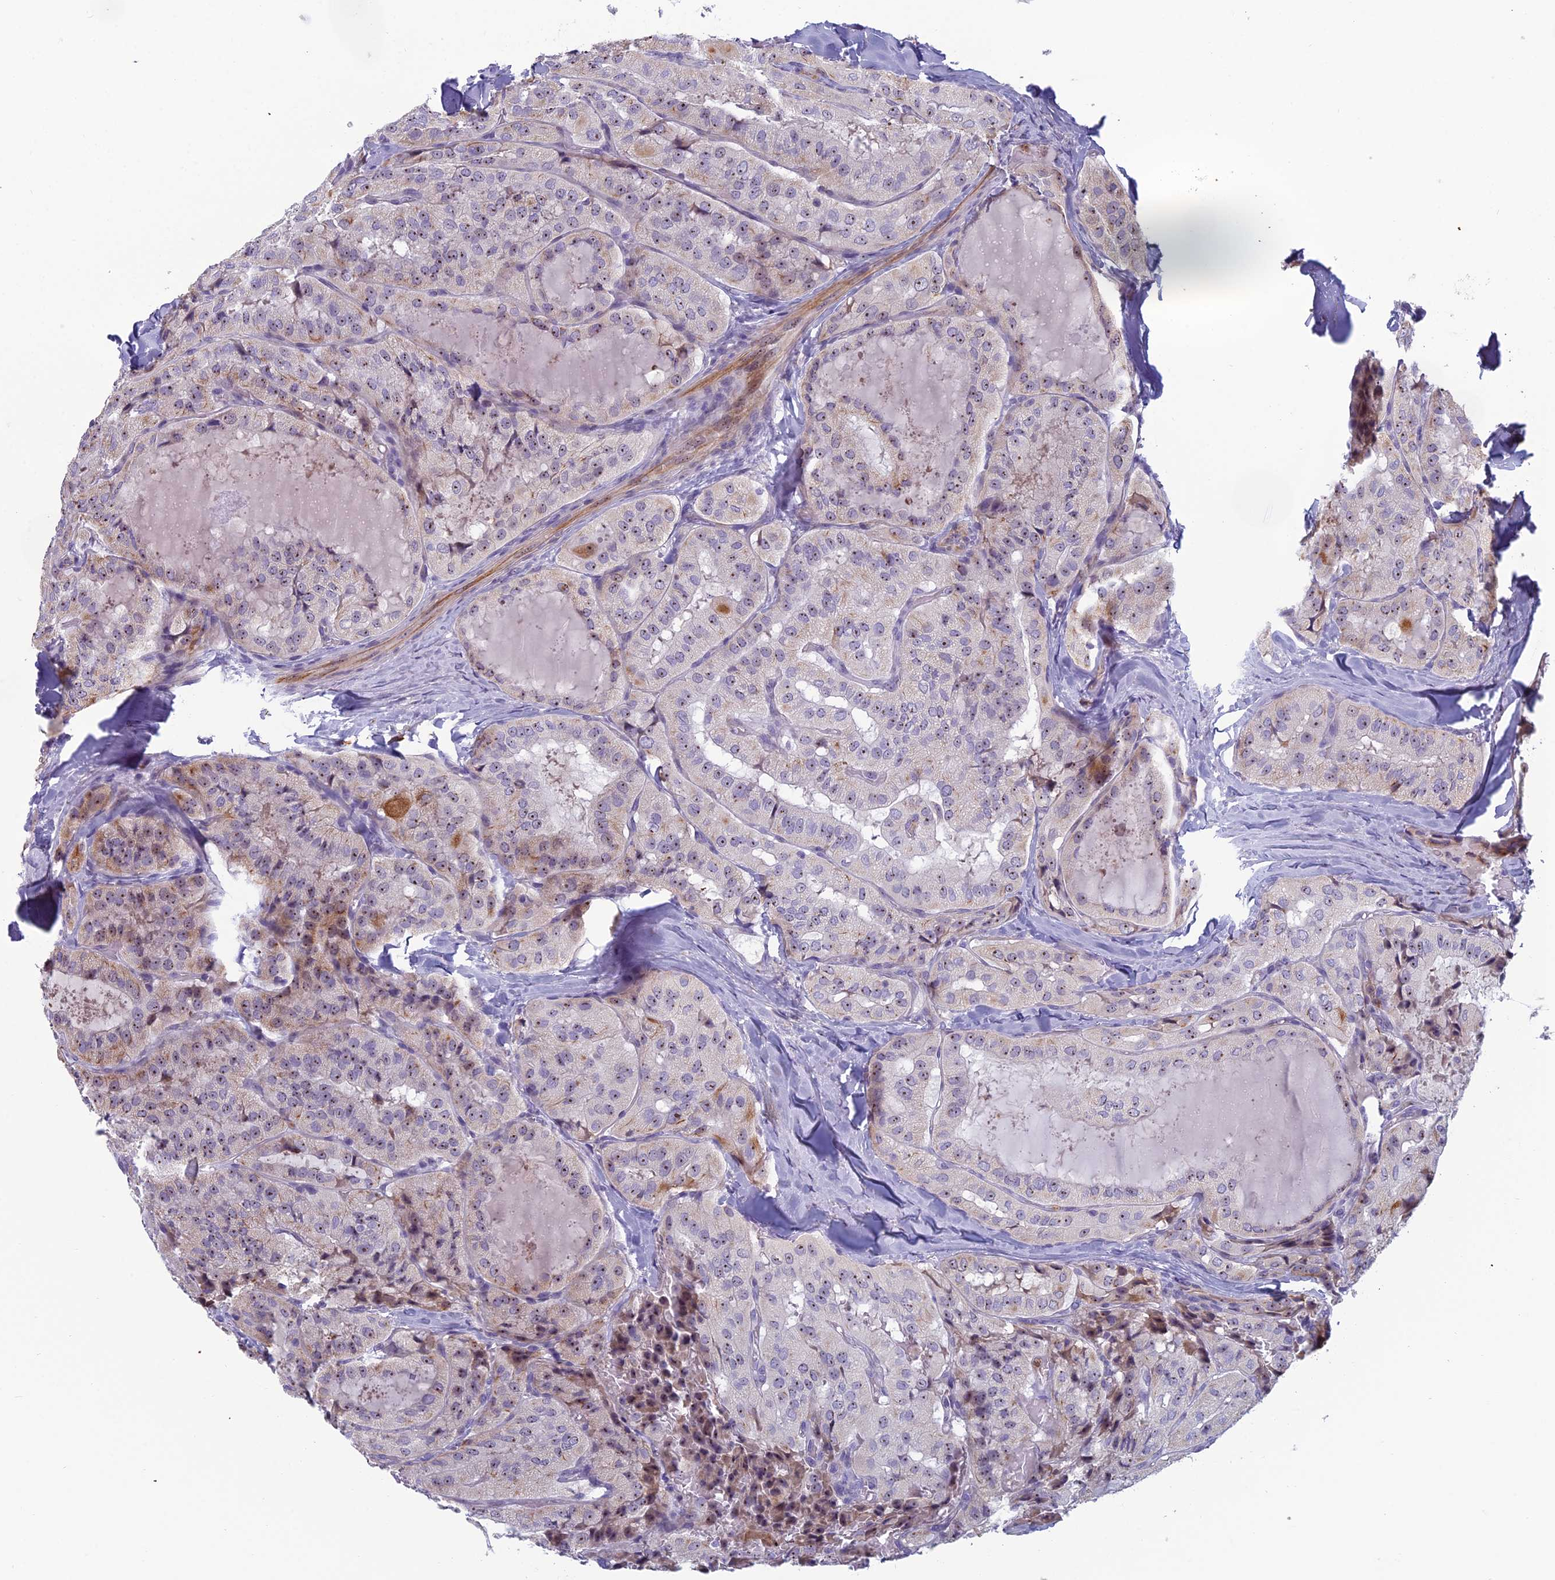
{"staining": {"intensity": "moderate", "quantity": ">75%", "location": "nuclear"}, "tissue": "thyroid cancer", "cell_type": "Tumor cells", "image_type": "cancer", "snomed": [{"axis": "morphology", "description": "Normal tissue, NOS"}, {"axis": "morphology", "description": "Papillary adenocarcinoma, NOS"}, {"axis": "topography", "description": "Thyroid gland"}], "caption": "Brown immunohistochemical staining in thyroid papillary adenocarcinoma reveals moderate nuclear expression in about >75% of tumor cells. (Brightfield microscopy of DAB IHC at high magnification).", "gene": "NOC2L", "patient": {"sex": "female", "age": 59}}